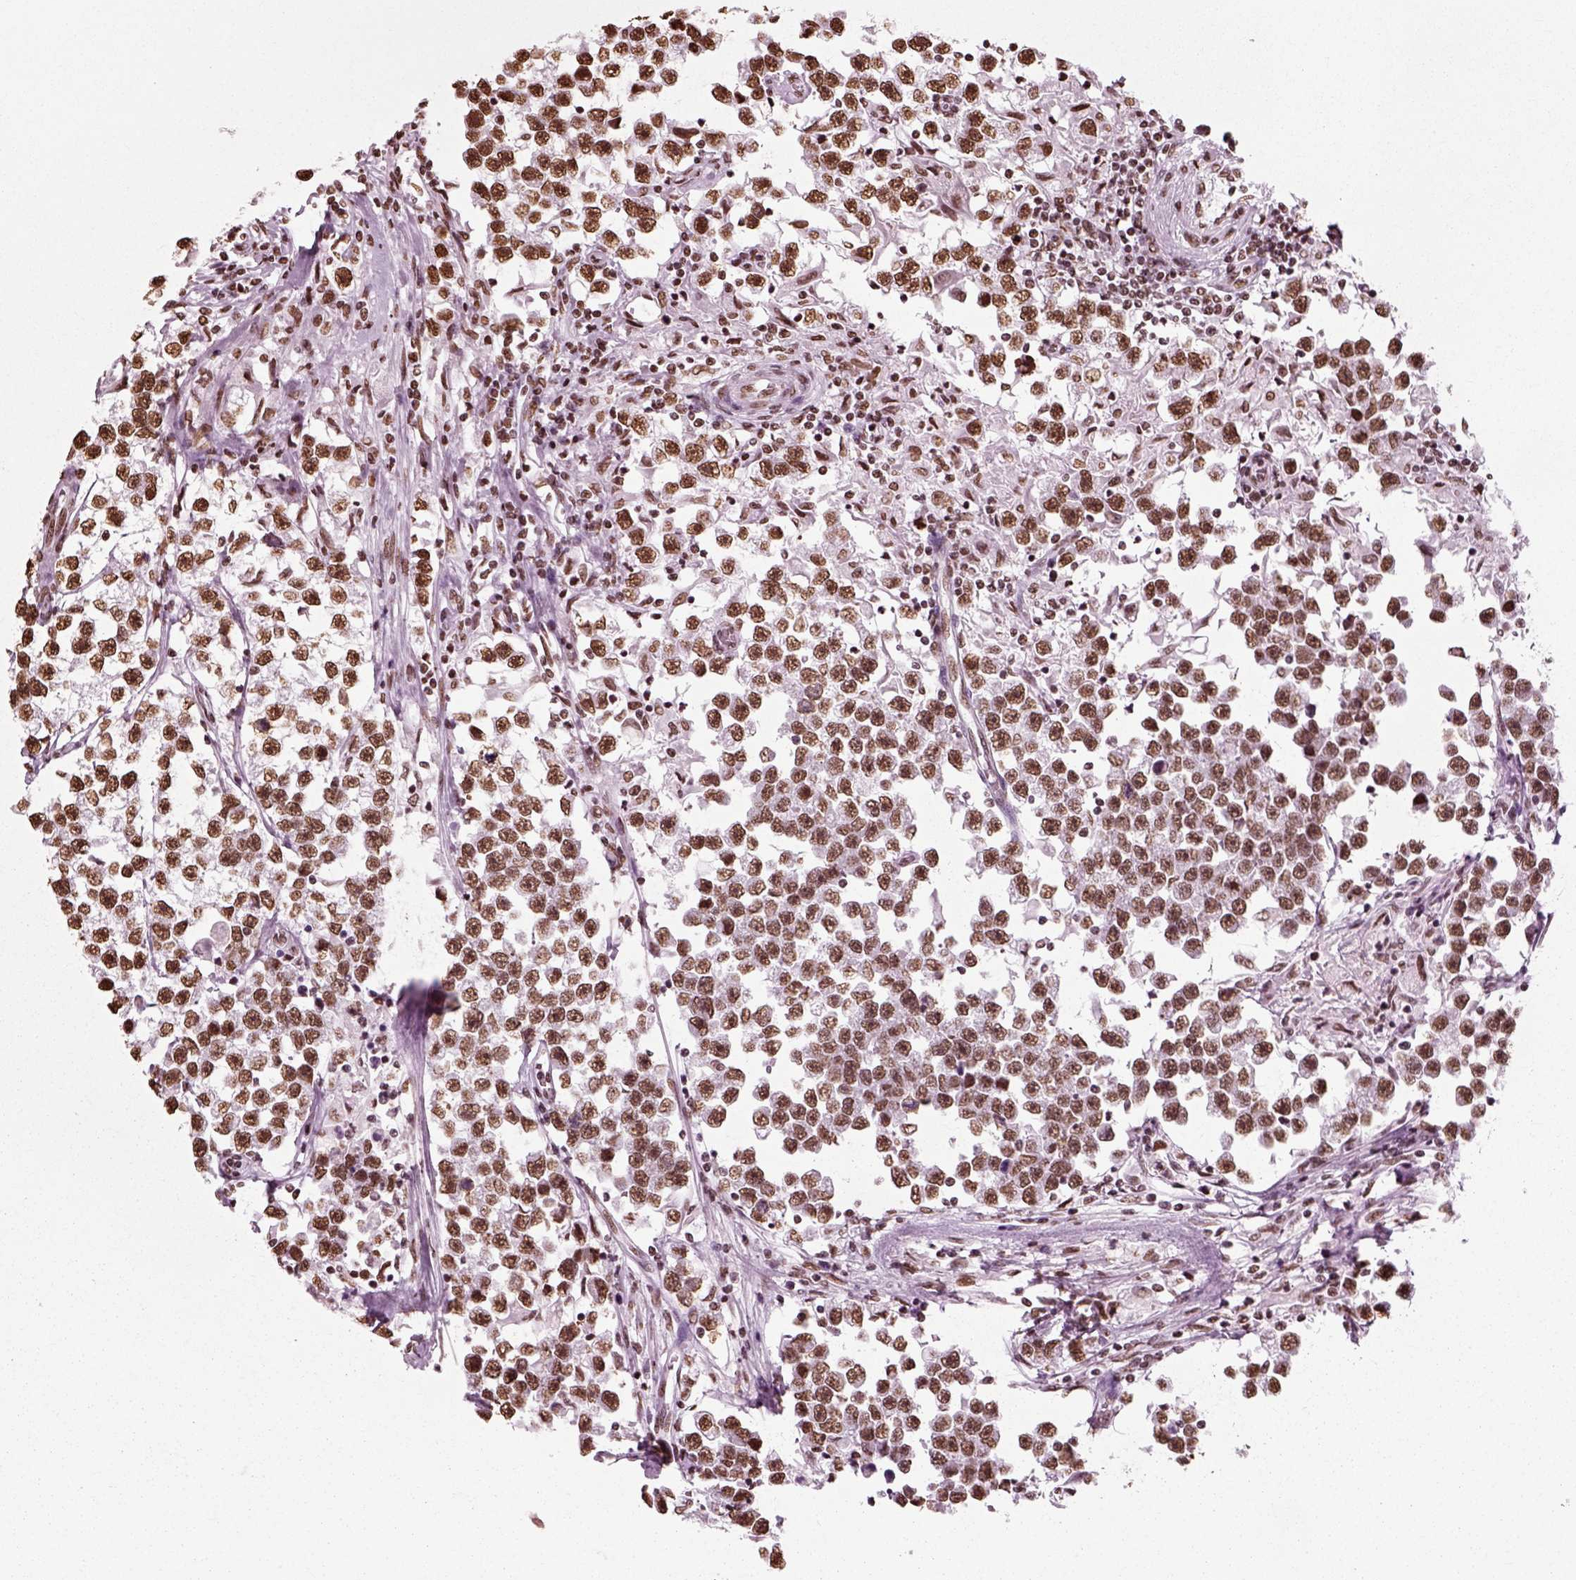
{"staining": {"intensity": "moderate", "quantity": ">75%", "location": "nuclear"}, "tissue": "testis cancer", "cell_type": "Tumor cells", "image_type": "cancer", "snomed": [{"axis": "morphology", "description": "Seminoma, NOS"}, {"axis": "topography", "description": "Testis"}], "caption": "Approximately >75% of tumor cells in human testis seminoma display moderate nuclear protein expression as visualized by brown immunohistochemical staining.", "gene": "POLR1H", "patient": {"sex": "male", "age": 46}}